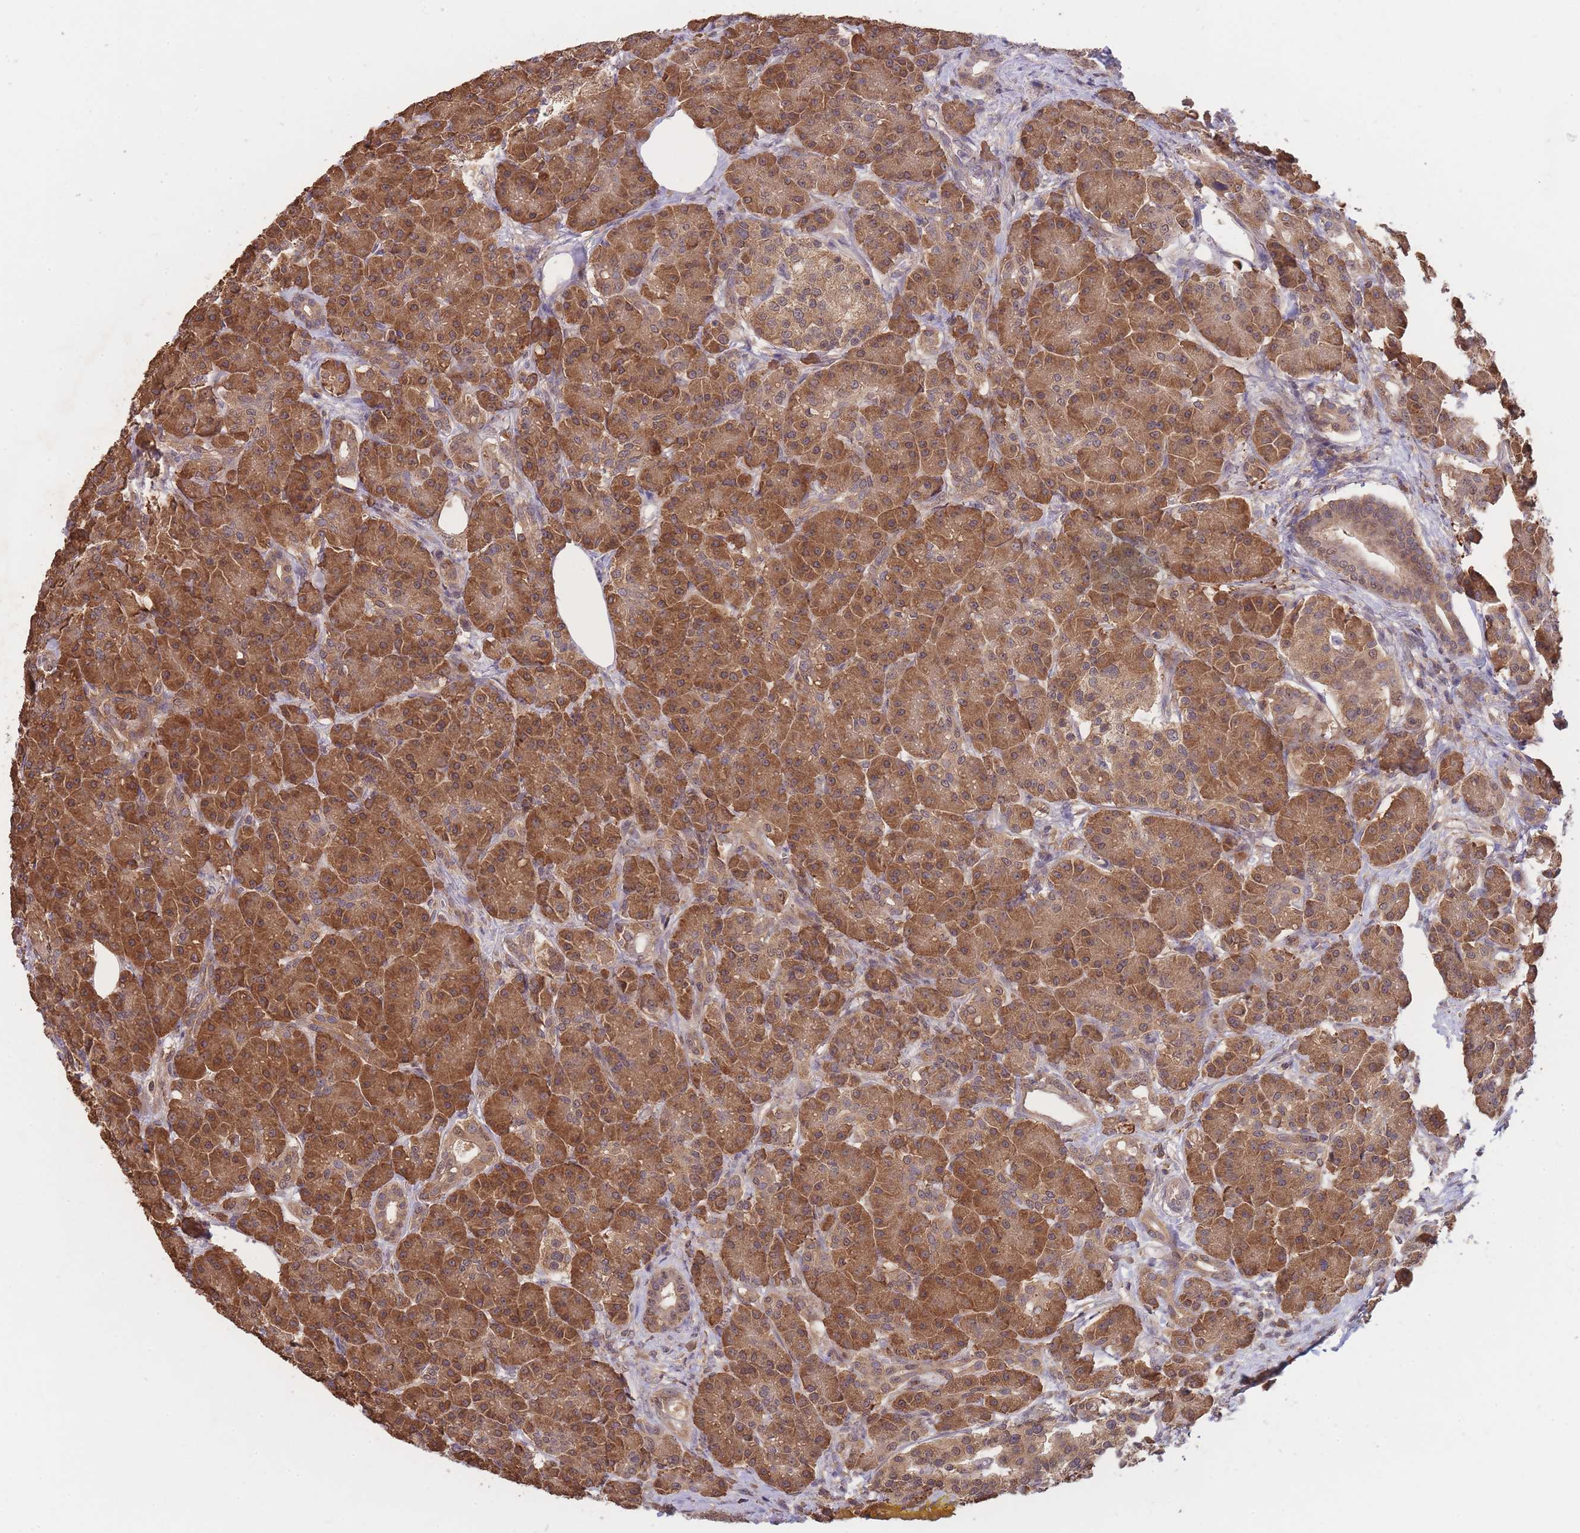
{"staining": {"intensity": "strong", "quantity": ">75%", "location": "cytoplasmic/membranous"}, "tissue": "pancreas", "cell_type": "Exocrine glandular cells", "image_type": "normal", "snomed": [{"axis": "morphology", "description": "Normal tissue, NOS"}, {"axis": "topography", "description": "Pancreas"}], "caption": "Immunohistochemistry staining of normal pancreas, which exhibits high levels of strong cytoplasmic/membranous expression in approximately >75% of exocrine glandular cells indicating strong cytoplasmic/membranous protein positivity. The staining was performed using DAB (3,3'-diaminobenzidine) (brown) for protein detection and nuclei were counterstained in hematoxylin (blue).", "gene": "PIP4P1", "patient": {"sex": "male", "age": 63}}